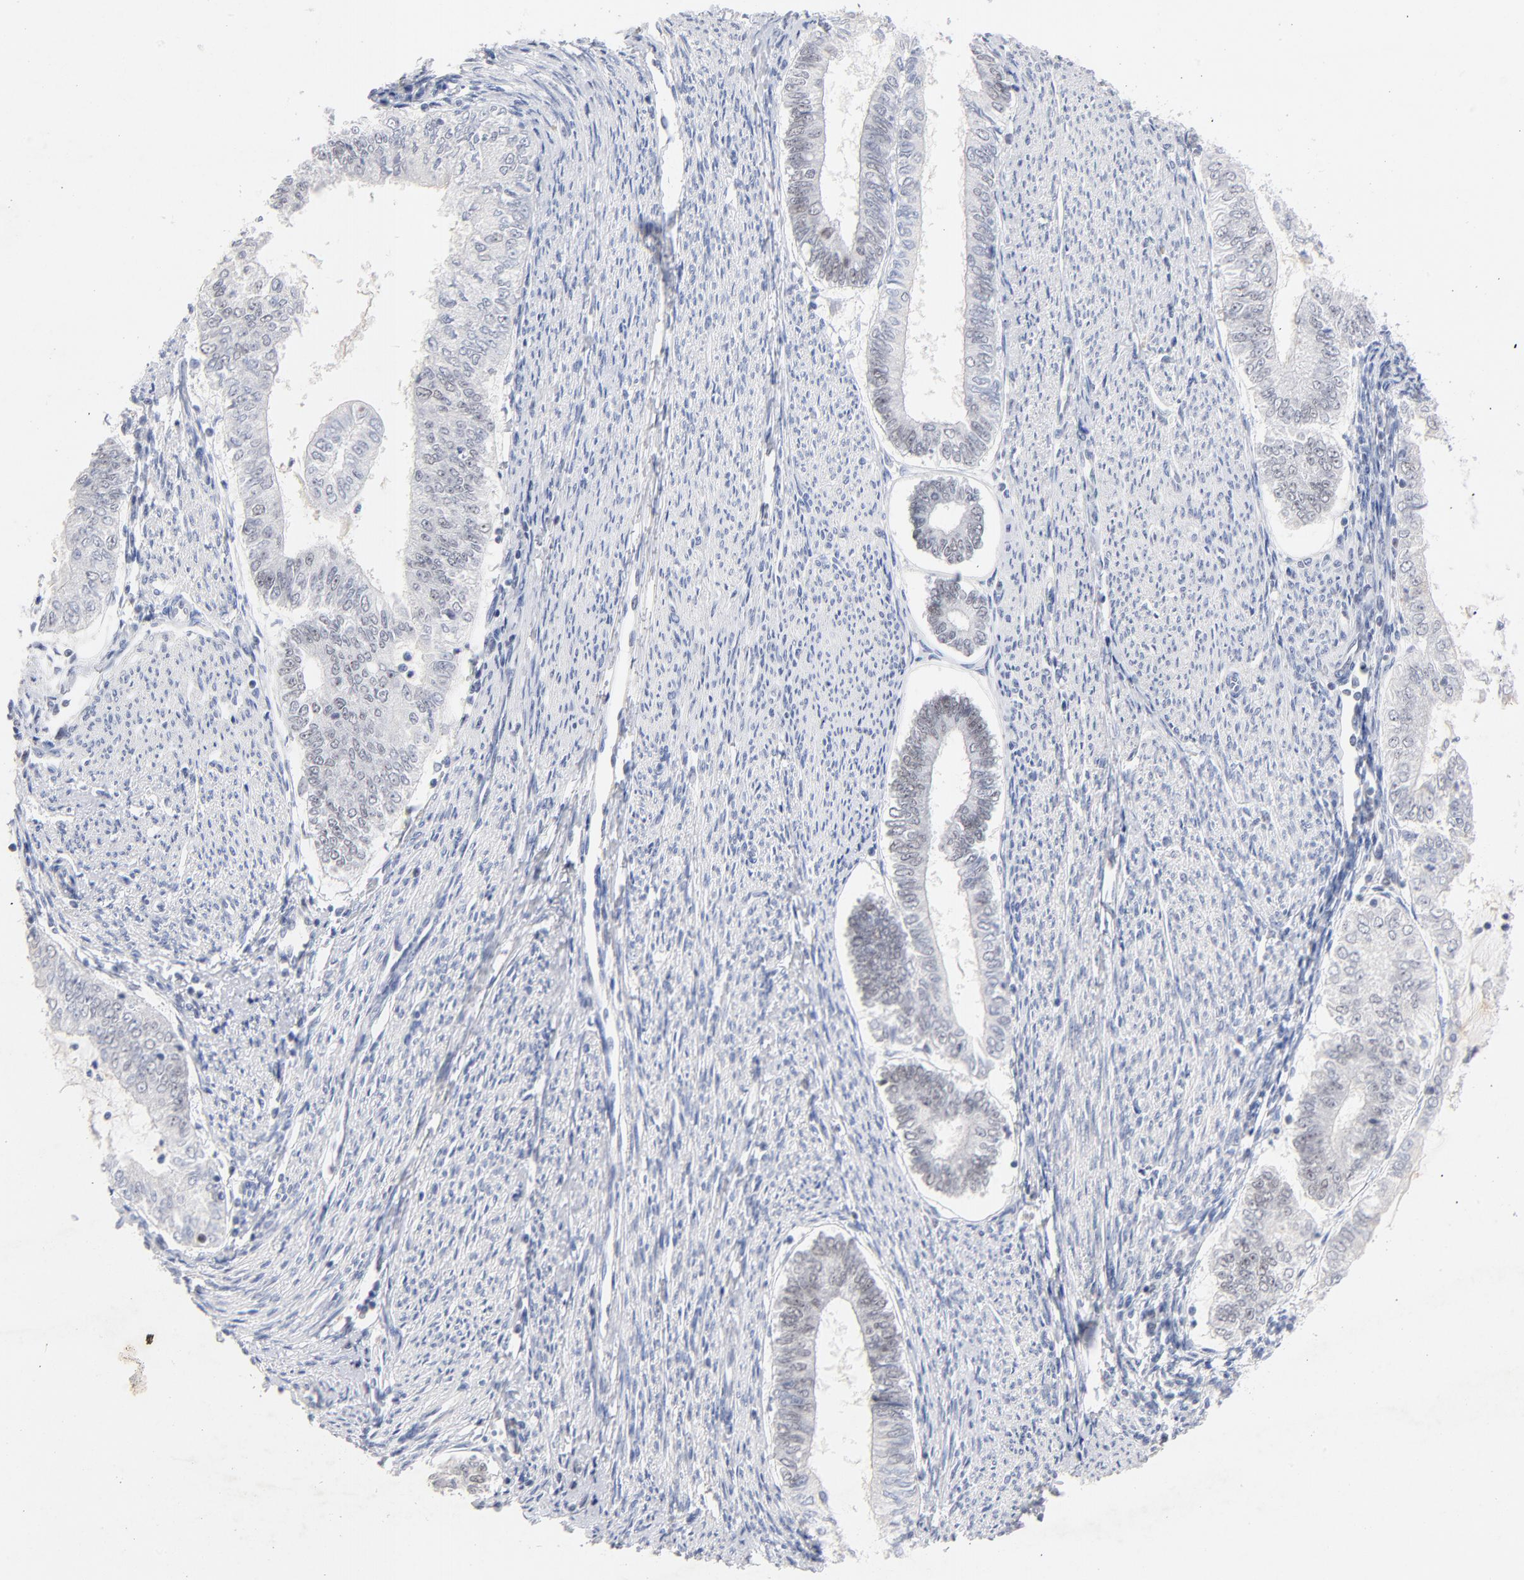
{"staining": {"intensity": "weak", "quantity": "<25%", "location": "nuclear"}, "tissue": "endometrial cancer", "cell_type": "Tumor cells", "image_type": "cancer", "snomed": [{"axis": "morphology", "description": "Adenocarcinoma, NOS"}, {"axis": "topography", "description": "Endometrium"}], "caption": "Endometrial adenocarcinoma was stained to show a protein in brown. There is no significant positivity in tumor cells. The staining was performed using DAB (3,3'-diaminobenzidine) to visualize the protein expression in brown, while the nuclei were stained in blue with hematoxylin (Magnification: 20x).", "gene": "ORC2", "patient": {"sex": "female", "age": 66}}